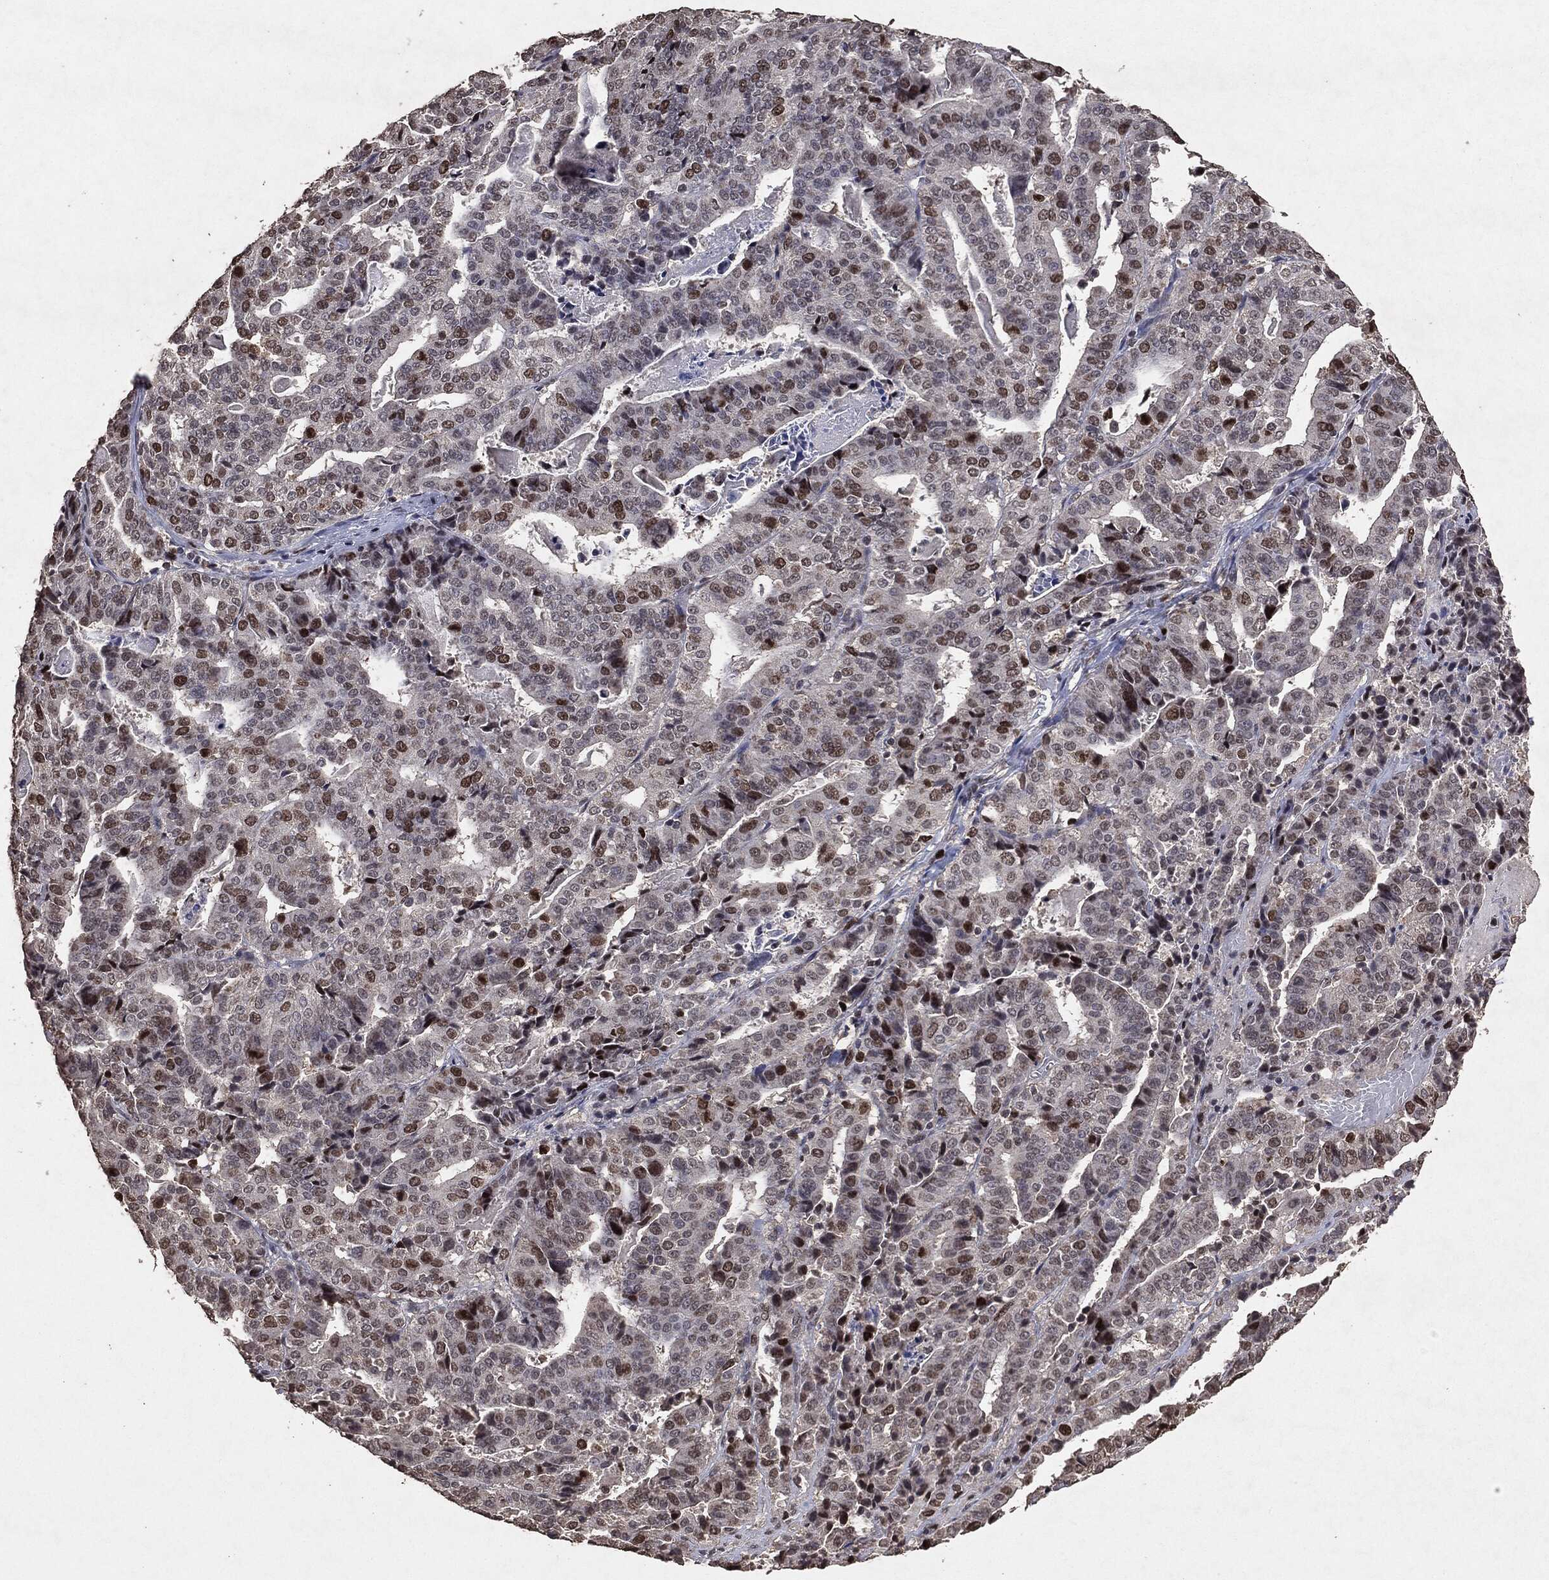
{"staining": {"intensity": "moderate", "quantity": "<25%", "location": "nuclear"}, "tissue": "stomach cancer", "cell_type": "Tumor cells", "image_type": "cancer", "snomed": [{"axis": "morphology", "description": "Adenocarcinoma, NOS"}, {"axis": "topography", "description": "Stomach"}], "caption": "This histopathology image shows immunohistochemistry (IHC) staining of adenocarcinoma (stomach), with low moderate nuclear expression in approximately <25% of tumor cells.", "gene": "RAD18", "patient": {"sex": "male", "age": 48}}